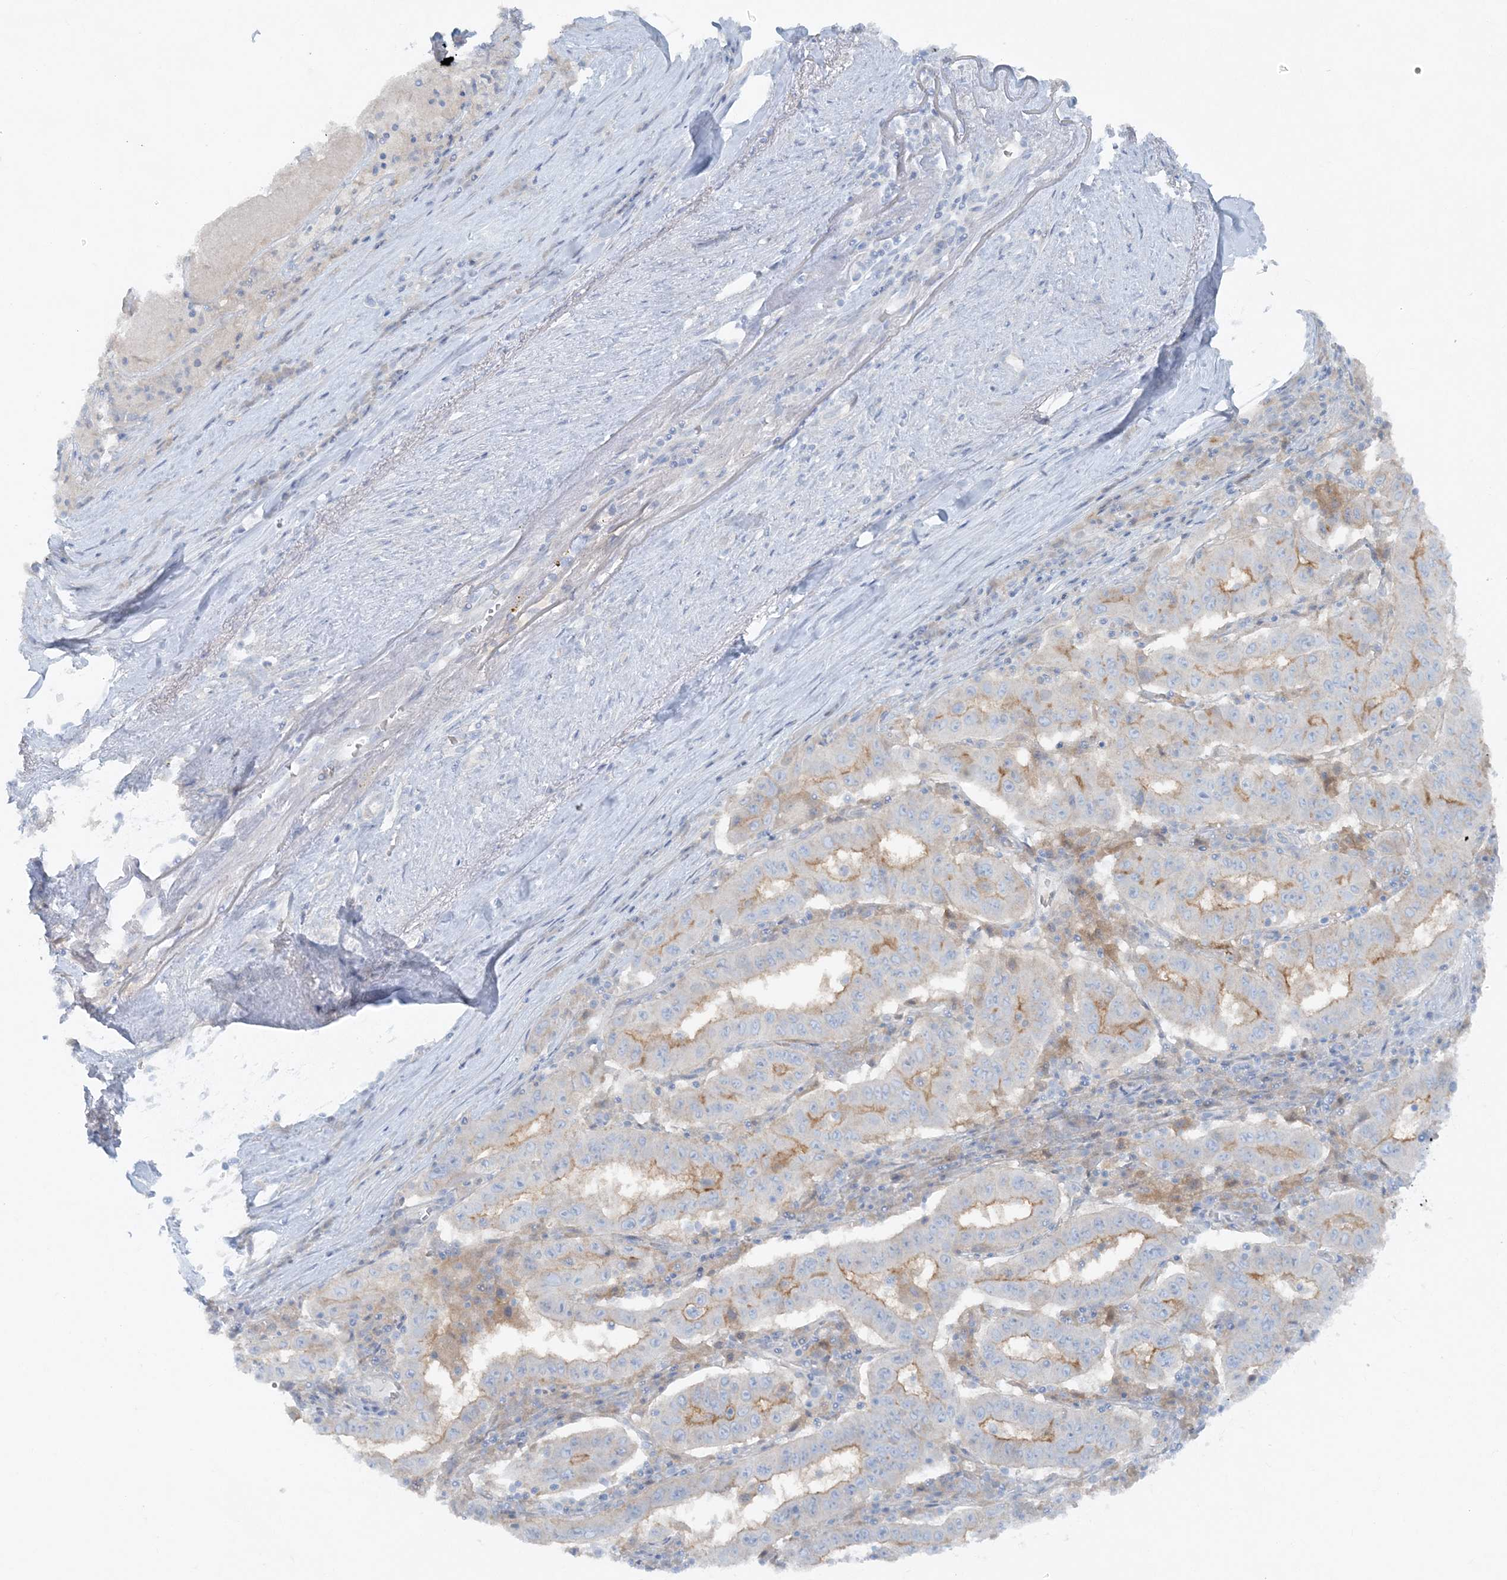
{"staining": {"intensity": "moderate", "quantity": "25%-75%", "location": "cytoplasmic/membranous"}, "tissue": "pancreatic cancer", "cell_type": "Tumor cells", "image_type": "cancer", "snomed": [{"axis": "morphology", "description": "Adenocarcinoma, NOS"}, {"axis": "topography", "description": "Pancreas"}], "caption": "Protein analysis of pancreatic adenocarcinoma tissue displays moderate cytoplasmic/membranous expression in about 25%-75% of tumor cells.", "gene": "ATP11A", "patient": {"sex": "male", "age": 63}}